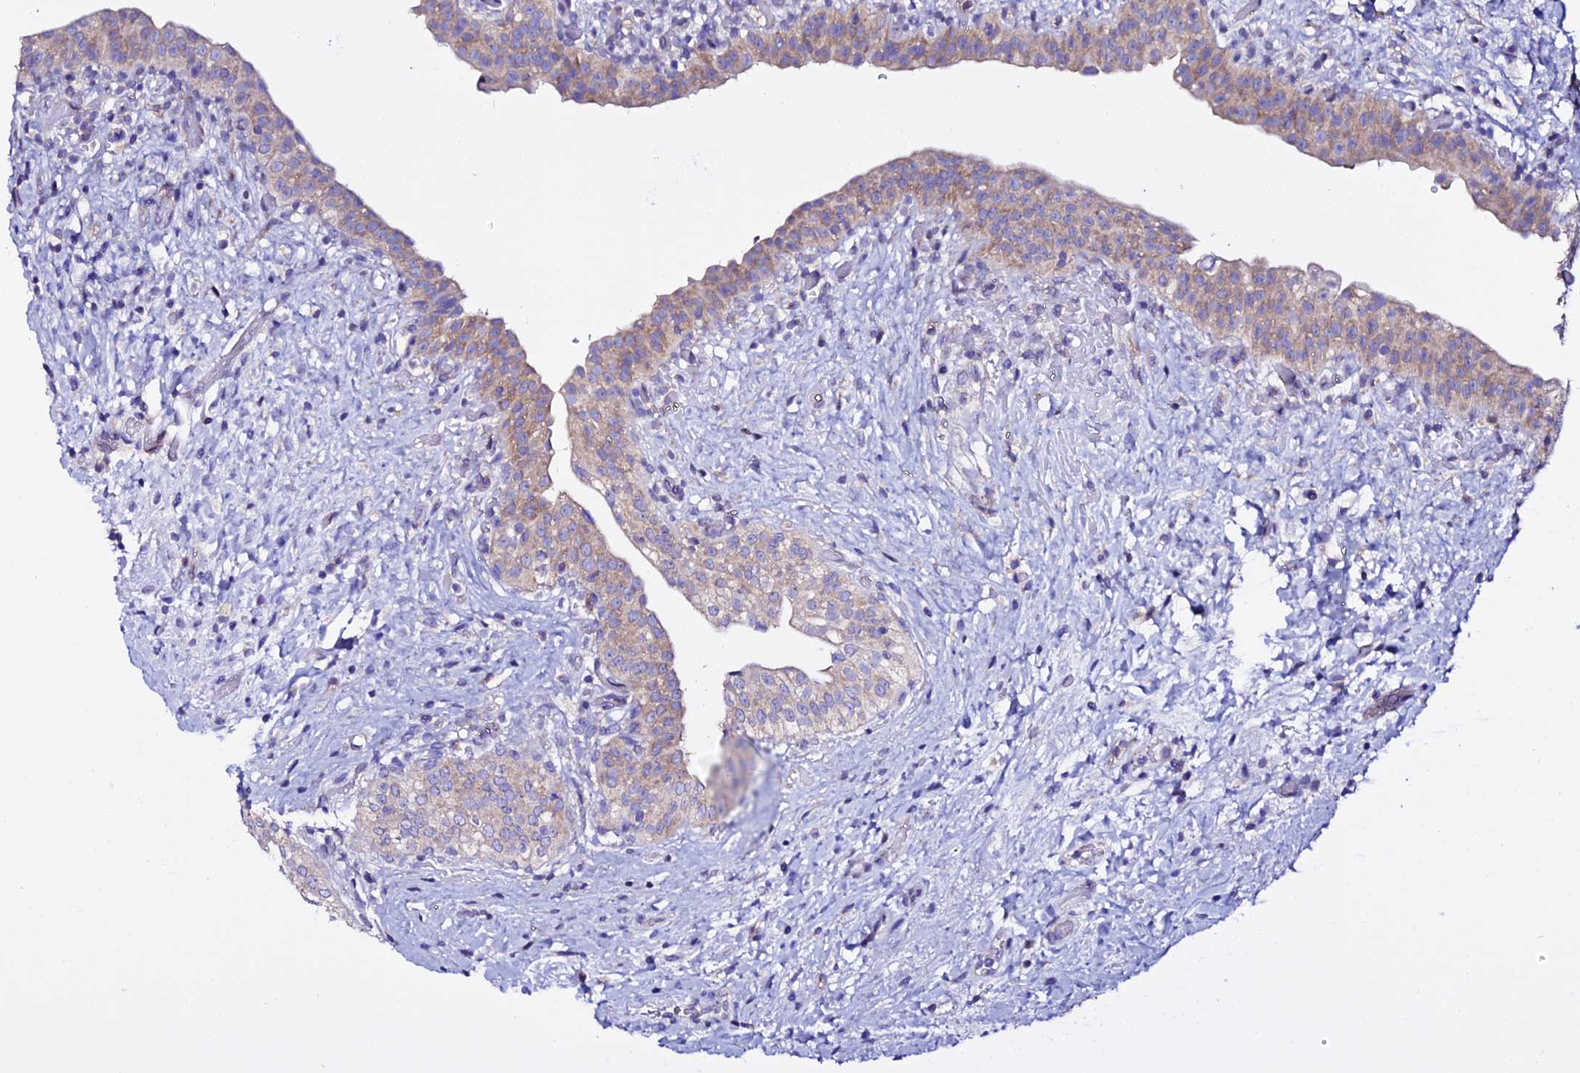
{"staining": {"intensity": "weak", "quantity": "25%-75%", "location": "cytoplasmic/membranous"}, "tissue": "urinary bladder", "cell_type": "Urothelial cells", "image_type": "normal", "snomed": [{"axis": "morphology", "description": "Normal tissue, NOS"}, {"axis": "topography", "description": "Urinary bladder"}], "caption": "Immunohistochemistry (IHC) micrograph of benign urinary bladder stained for a protein (brown), which reveals low levels of weak cytoplasmic/membranous positivity in approximately 25%-75% of urothelial cells.", "gene": "EEF1G", "patient": {"sex": "male", "age": 69}}